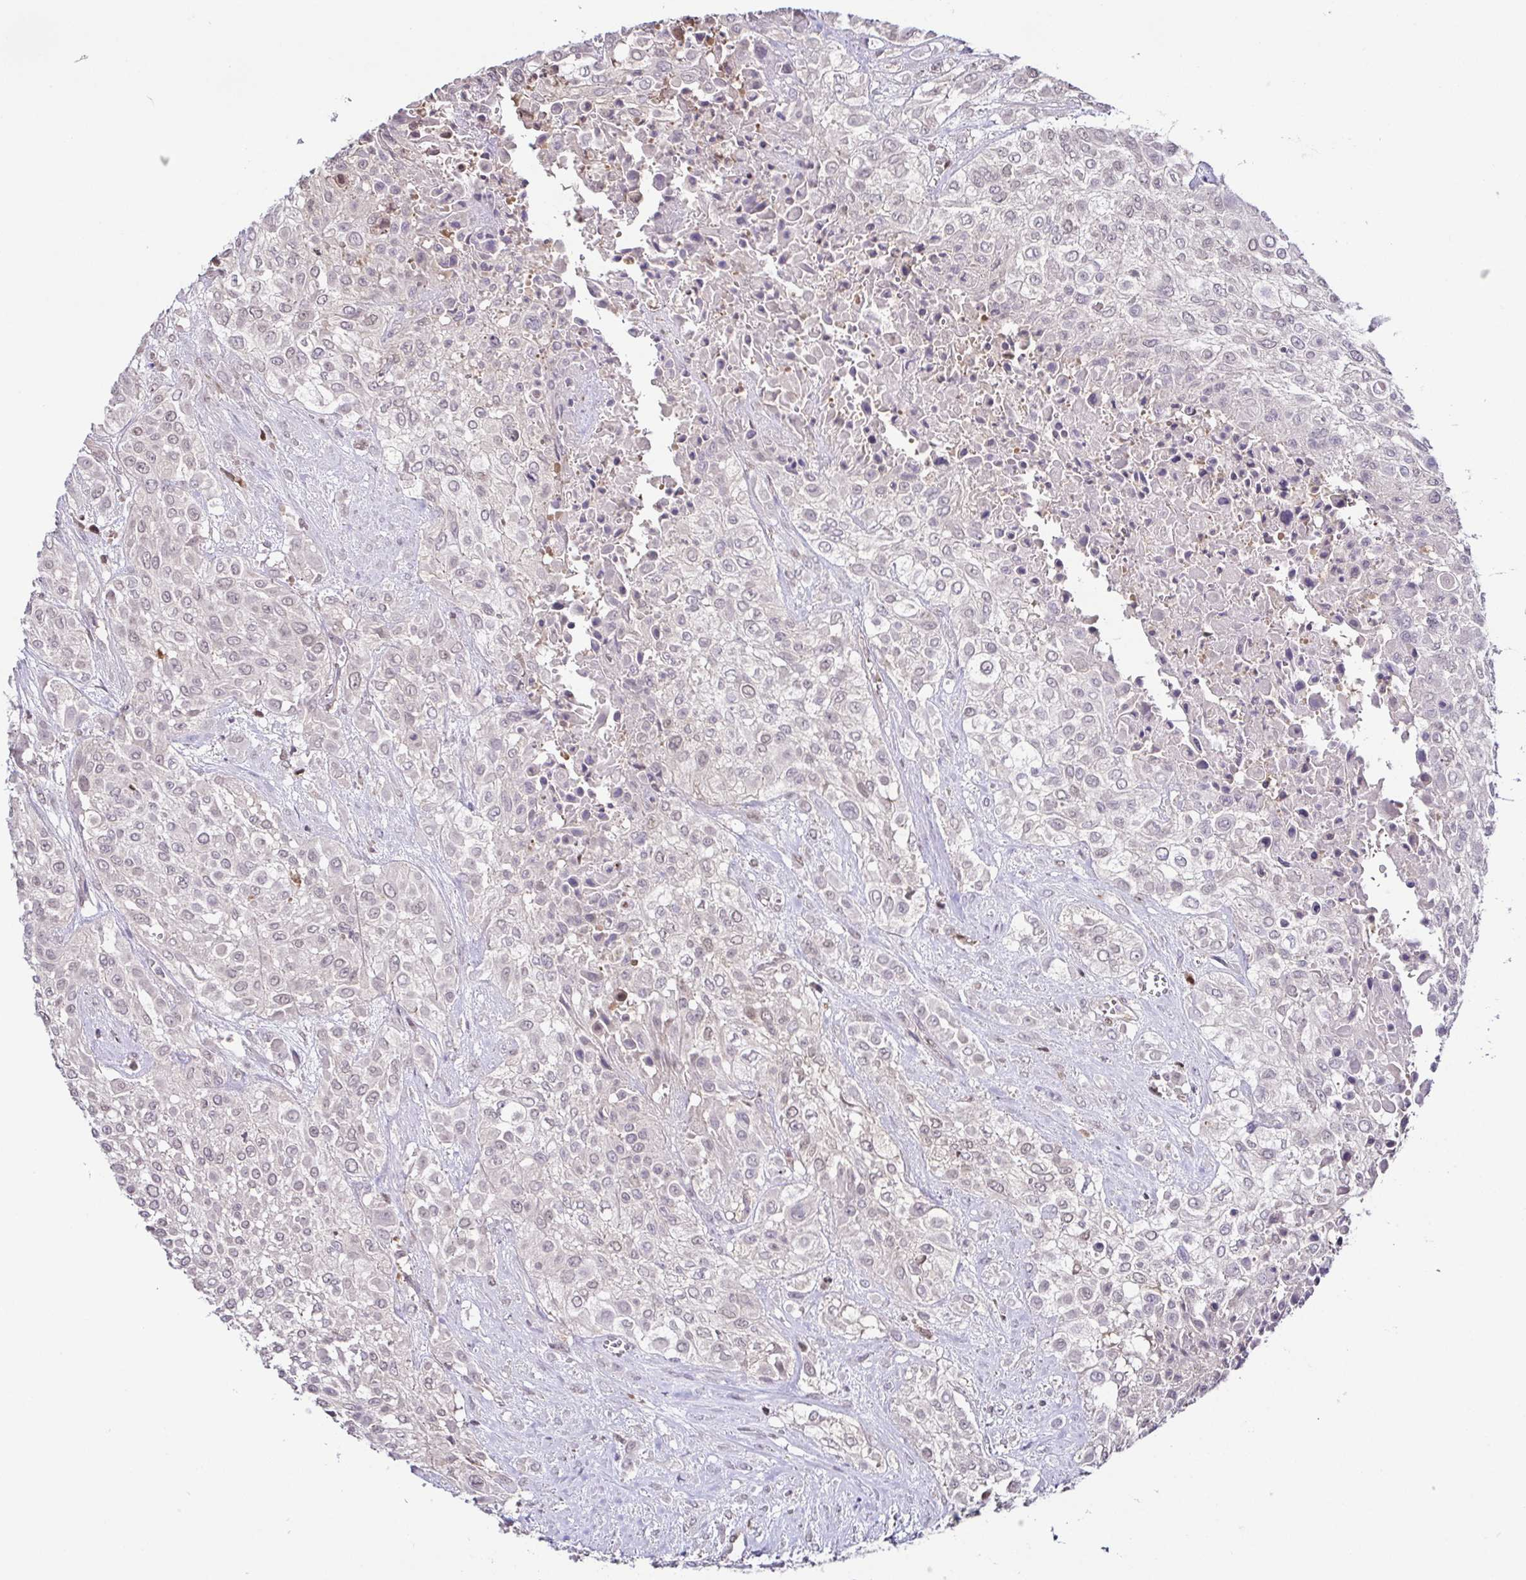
{"staining": {"intensity": "negative", "quantity": "none", "location": "none"}, "tissue": "urothelial cancer", "cell_type": "Tumor cells", "image_type": "cancer", "snomed": [{"axis": "morphology", "description": "Urothelial carcinoma, High grade"}, {"axis": "topography", "description": "Urinary bladder"}], "caption": "Immunohistochemical staining of high-grade urothelial carcinoma reveals no significant positivity in tumor cells. The staining was performed using DAB (3,3'-diaminobenzidine) to visualize the protein expression in brown, while the nuclei were stained in blue with hematoxylin (Magnification: 20x).", "gene": "PSMB9", "patient": {"sex": "male", "age": 57}}